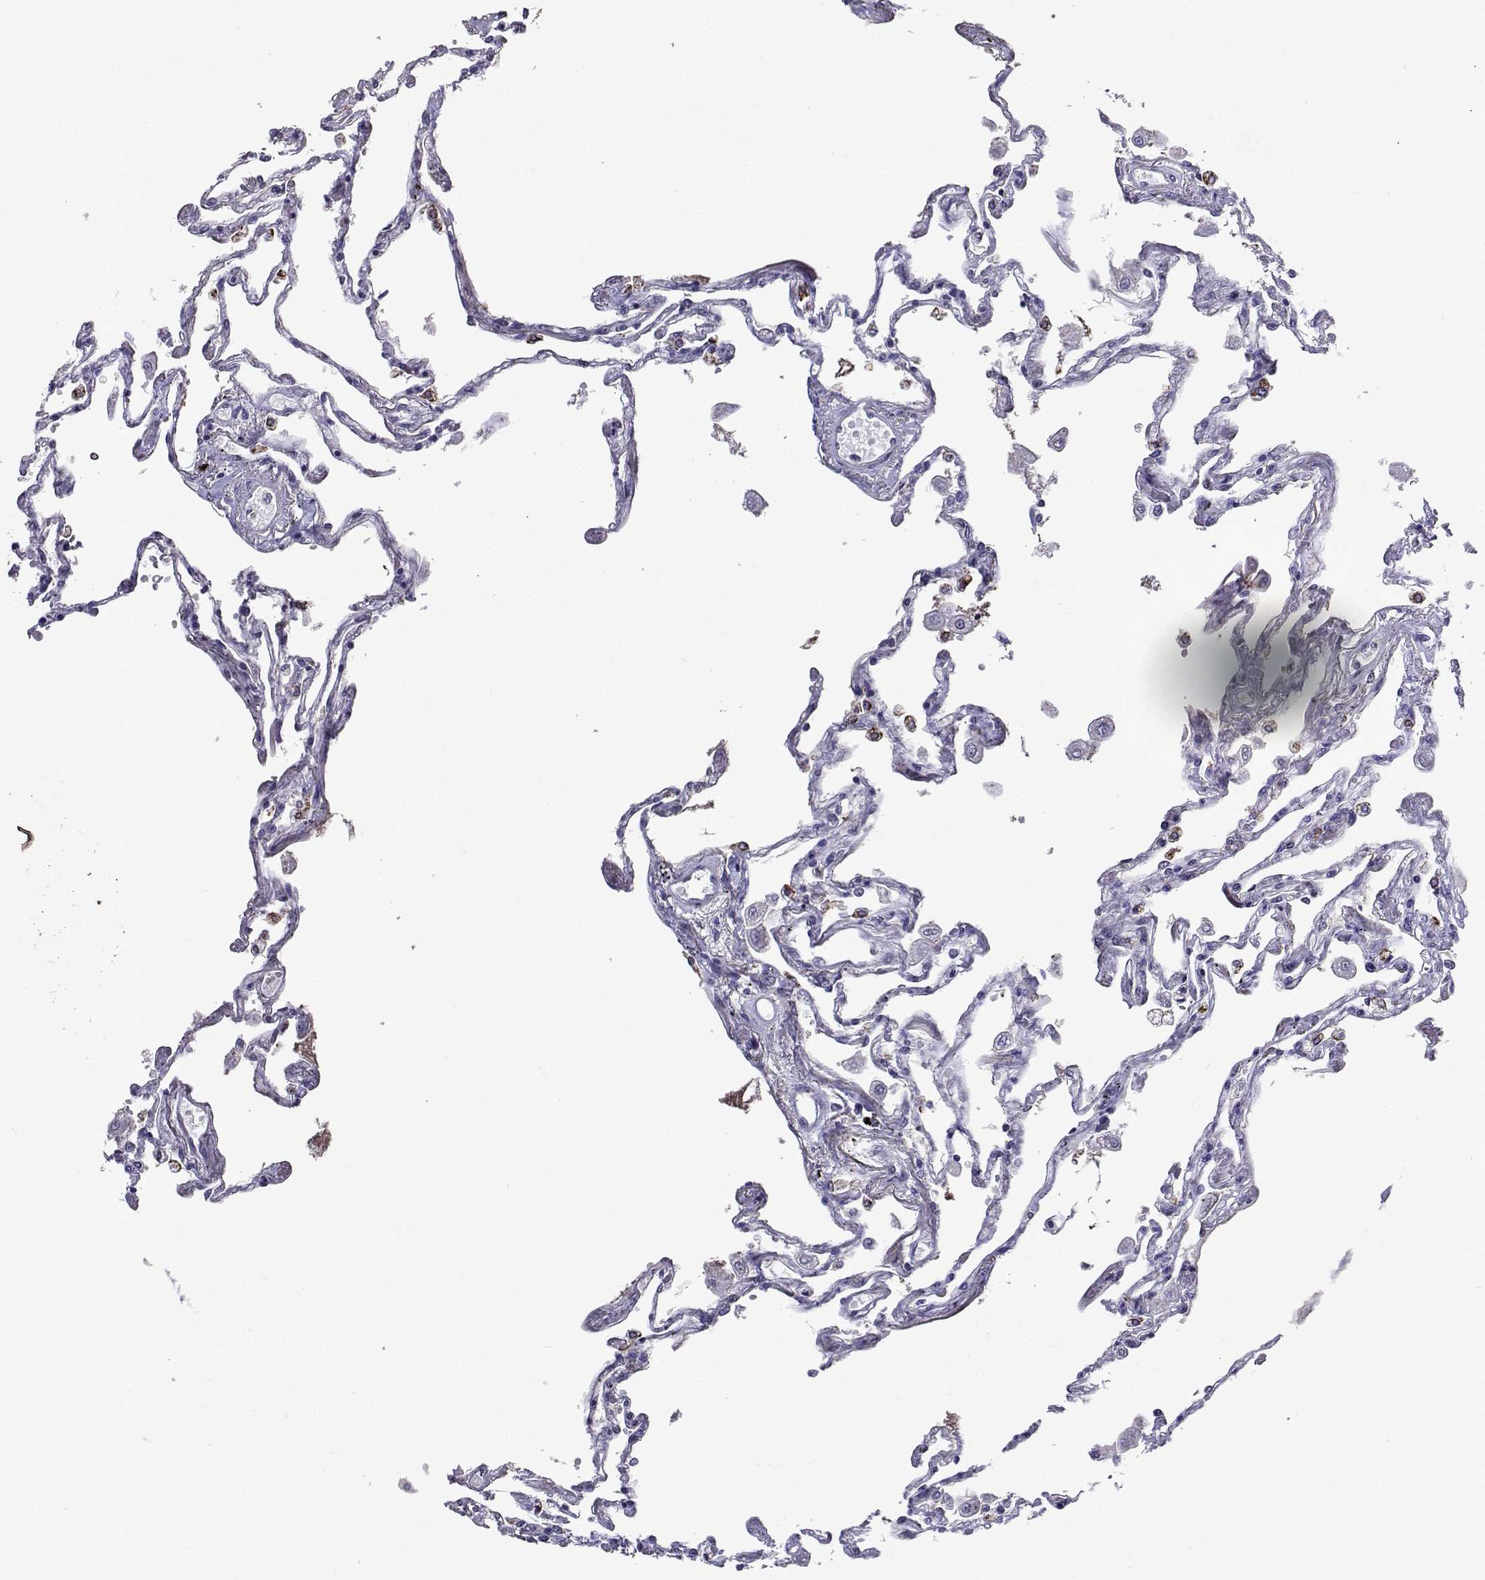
{"staining": {"intensity": "moderate", "quantity": "<25%", "location": "cytoplasmic/membranous"}, "tissue": "lung", "cell_type": "Alveolar cells", "image_type": "normal", "snomed": [{"axis": "morphology", "description": "Normal tissue, NOS"}, {"axis": "morphology", "description": "Adenocarcinoma, NOS"}, {"axis": "topography", "description": "Cartilage tissue"}, {"axis": "topography", "description": "Lung"}], "caption": "Protein analysis of normal lung demonstrates moderate cytoplasmic/membranous expression in about <25% of alveolar cells. The protein of interest is stained brown, and the nuclei are stained in blue (DAB IHC with brightfield microscopy, high magnification).", "gene": "DUSP28", "patient": {"sex": "female", "age": 67}}